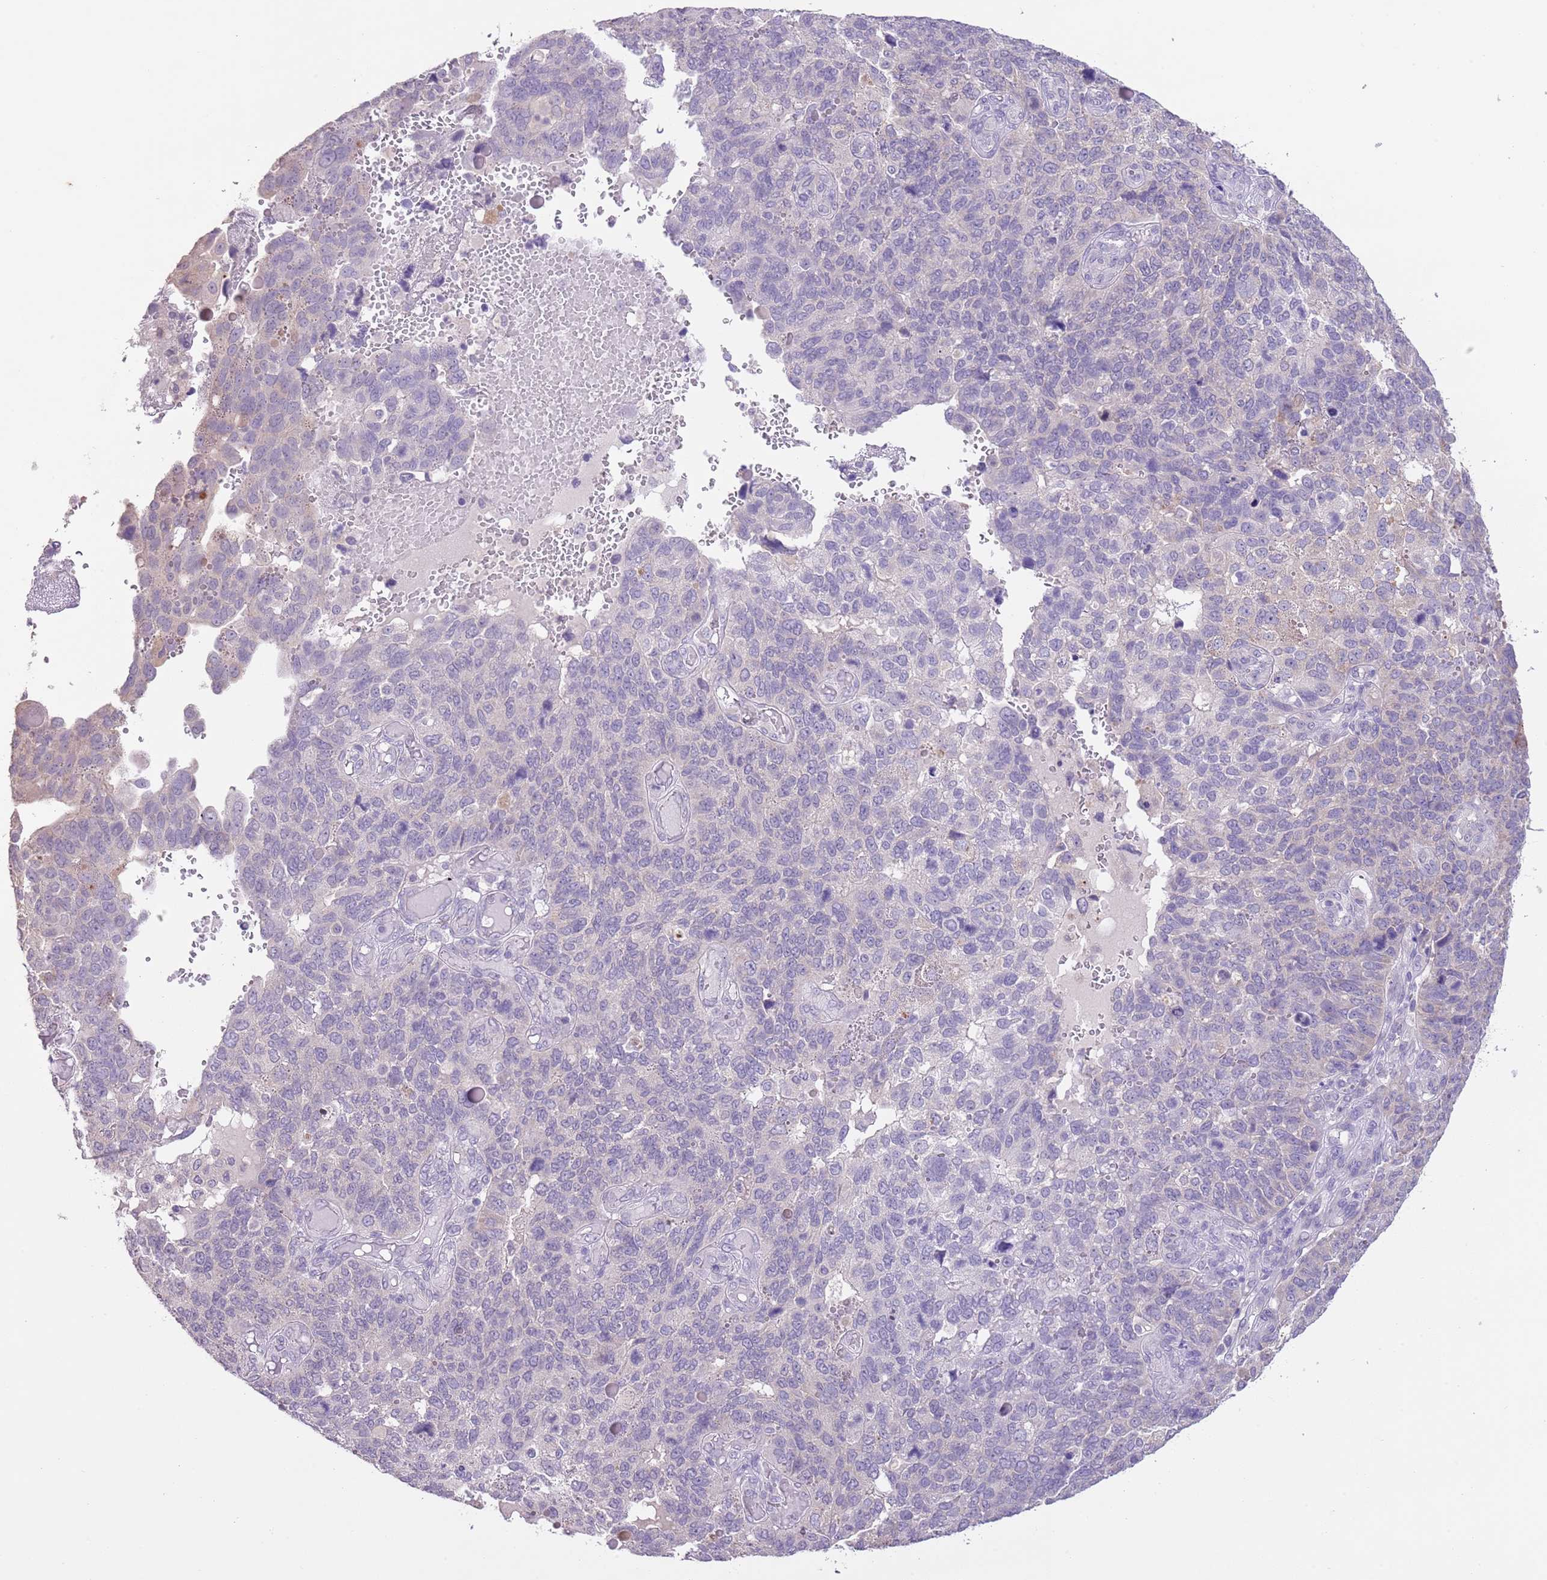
{"staining": {"intensity": "negative", "quantity": "none", "location": "none"}, "tissue": "endometrial cancer", "cell_type": "Tumor cells", "image_type": "cancer", "snomed": [{"axis": "morphology", "description": "Adenocarcinoma, NOS"}, {"axis": "topography", "description": "Endometrium"}], "caption": "Tumor cells show no significant staining in adenocarcinoma (endometrial).", "gene": "SLC35E3", "patient": {"sex": "female", "age": 66}}